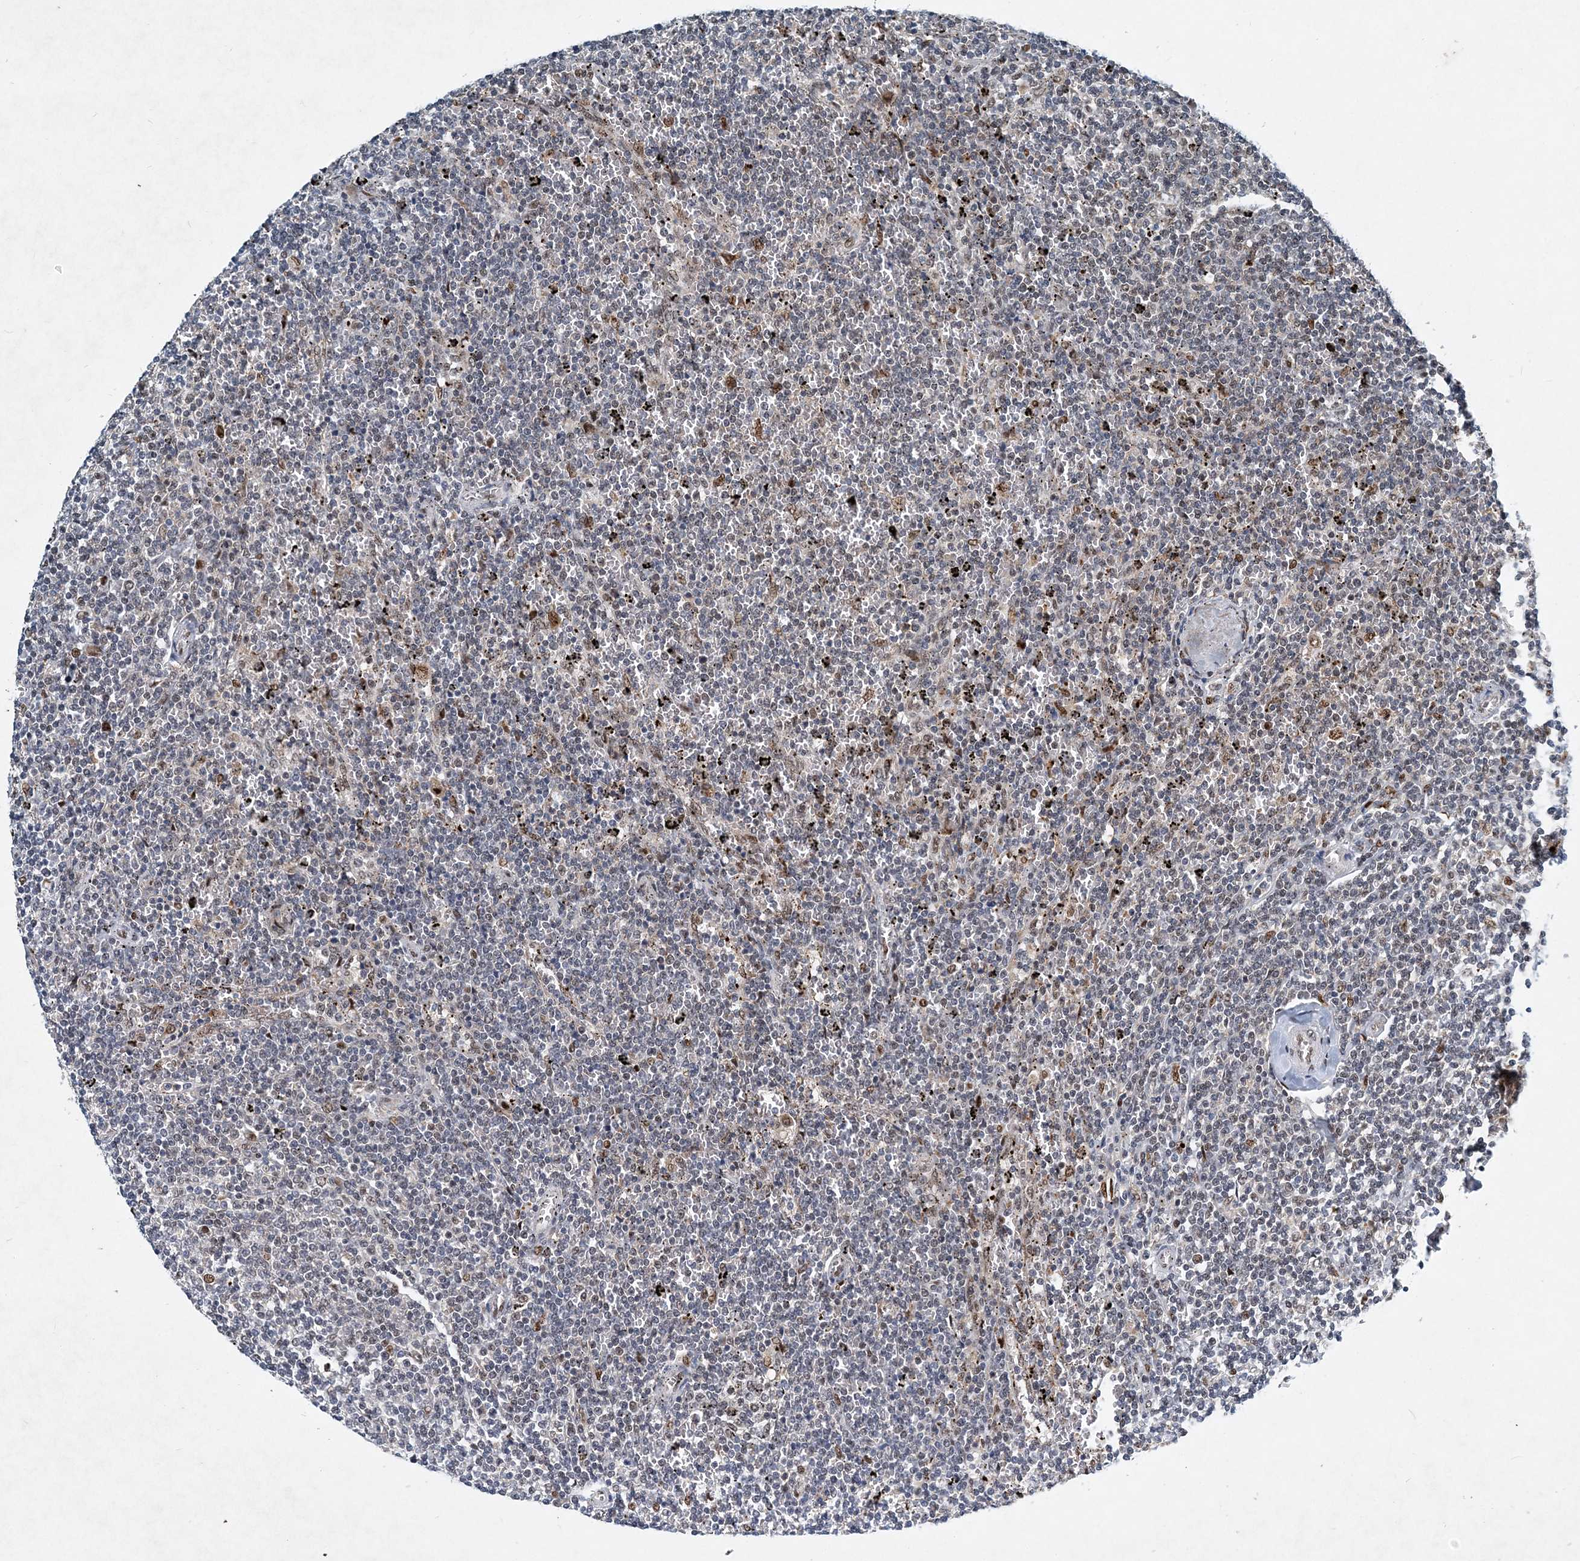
{"staining": {"intensity": "negative", "quantity": "none", "location": "none"}, "tissue": "lymphoma", "cell_type": "Tumor cells", "image_type": "cancer", "snomed": [{"axis": "morphology", "description": "Malignant lymphoma, non-Hodgkin's type, Low grade"}, {"axis": "topography", "description": "Spleen"}], "caption": "The immunohistochemistry (IHC) micrograph has no significant expression in tumor cells of low-grade malignant lymphoma, non-Hodgkin's type tissue.", "gene": "KPNA4", "patient": {"sex": "female", "age": 50}}